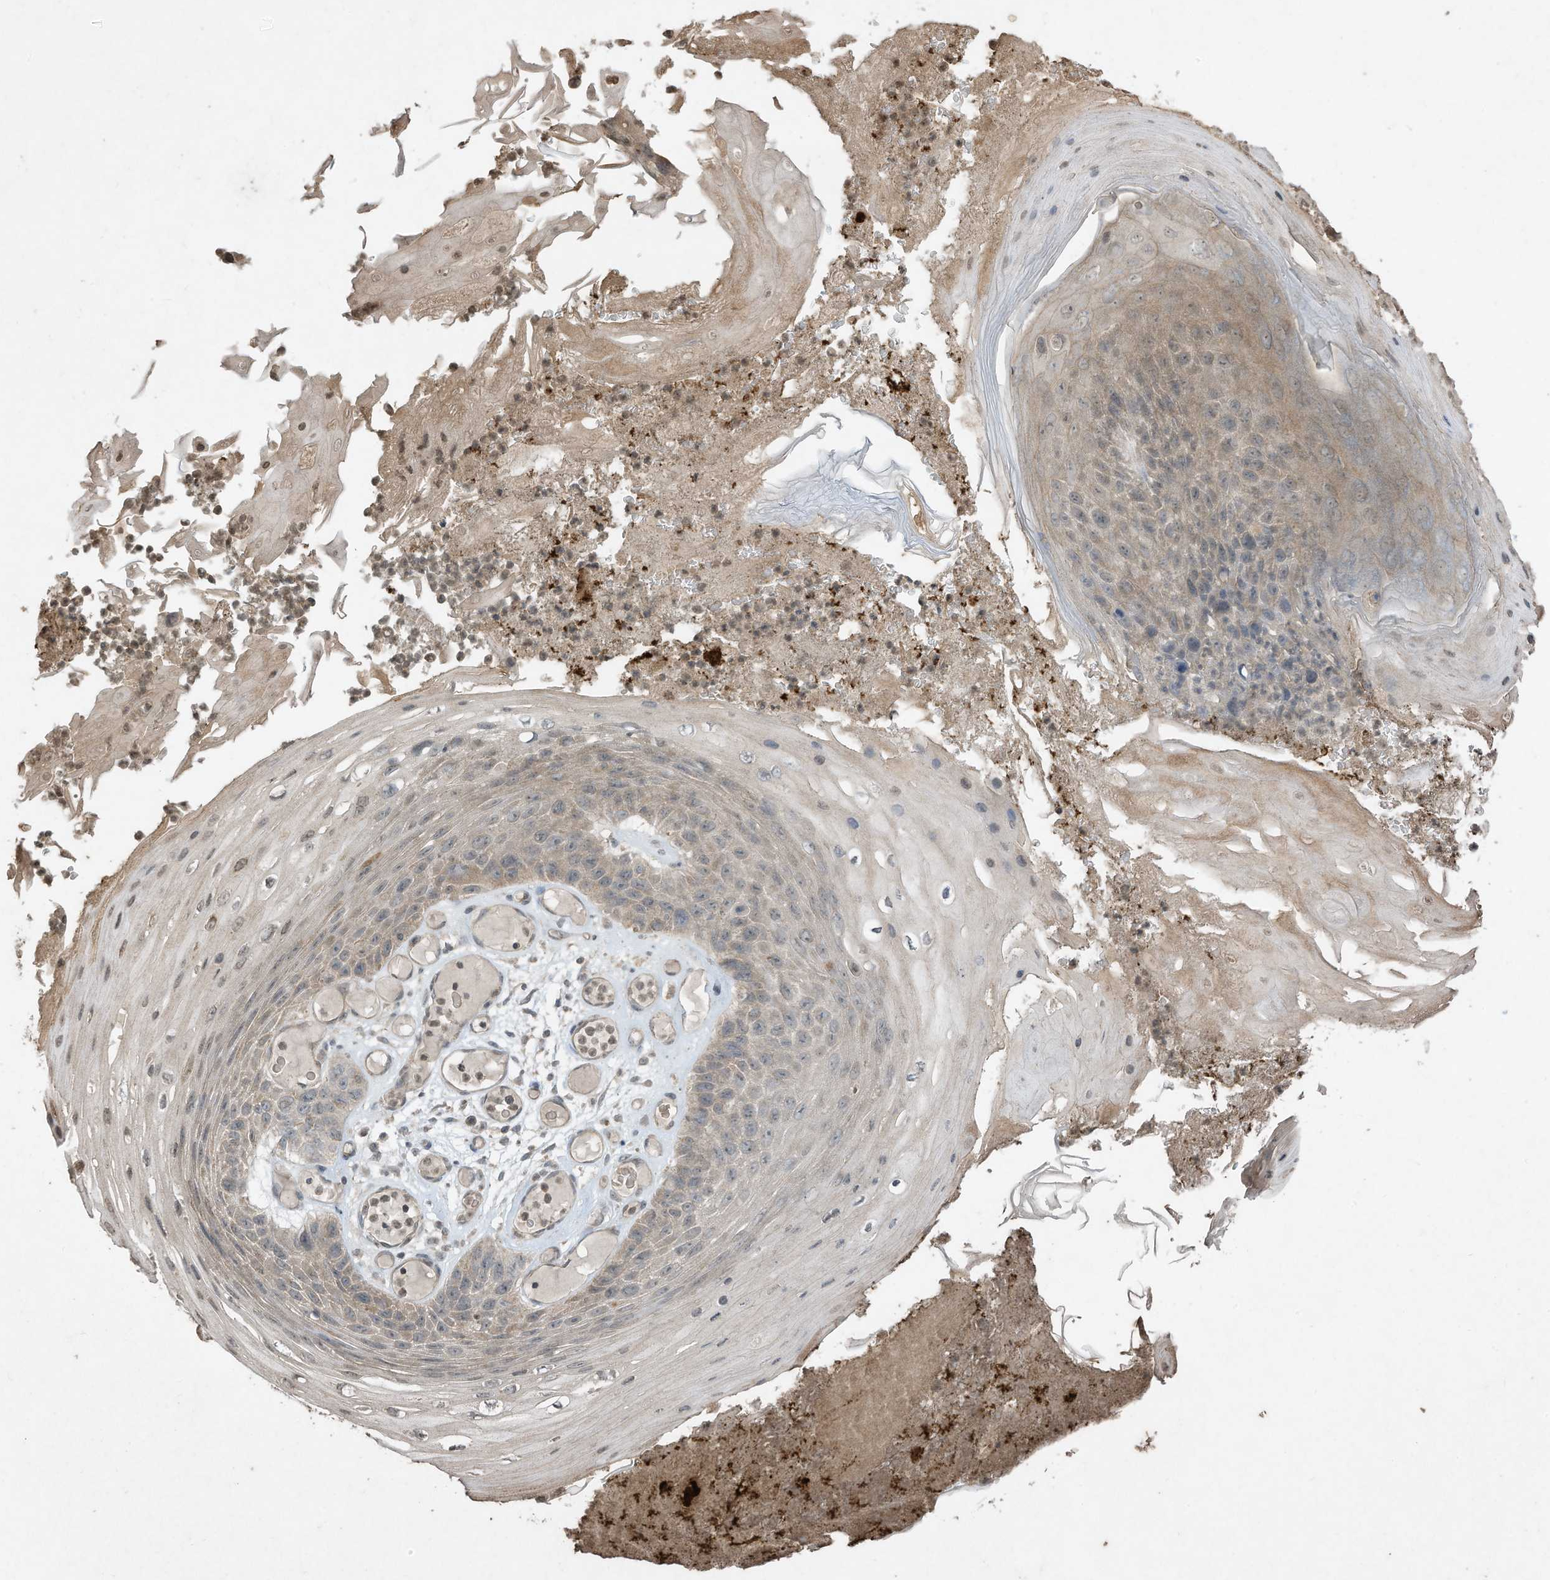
{"staining": {"intensity": "weak", "quantity": "25%-75%", "location": "cytoplasmic/membranous"}, "tissue": "skin cancer", "cell_type": "Tumor cells", "image_type": "cancer", "snomed": [{"axis": "morphology", "description": "Squamous cell carcinoma, NOS"}, {"axis": "topography", "description": "Skin"}], "caption": "Human skin cancer stained with a protein marker displays weak staining in tumor cells.", "gene": "MATN2", "patient": {"sex": "female", "age": 88}}